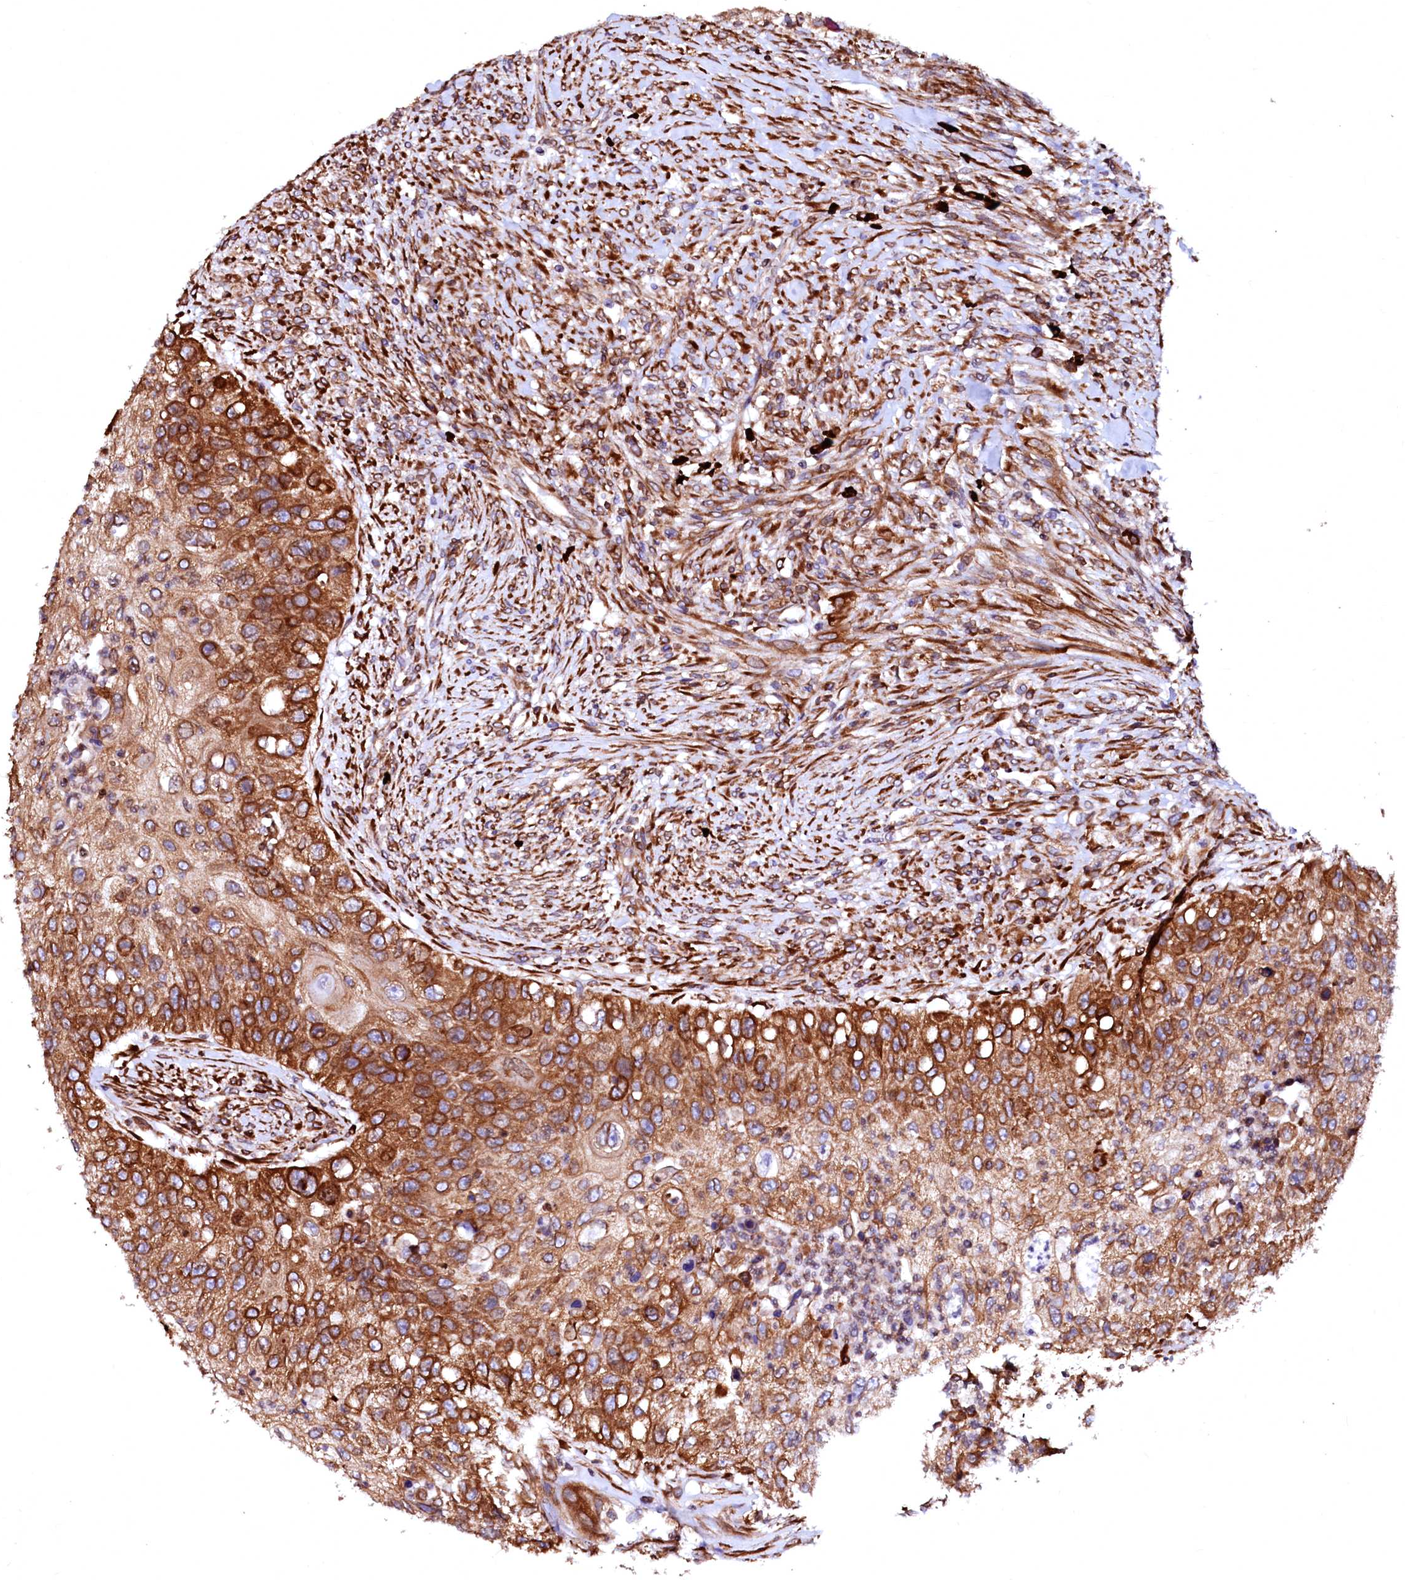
{"staining": {"intensity": "strong", "quantity": ">75%", "location": "cytoplasmic/membranous"}, "tissue": "urothelial cancer", "cell_type": "Tumor cells", "image_type": "cancer", "snomed": [{"axis": "morphology", "description": "Urothelial carcinoma, High grade"}, {"axis": "topography", "description": "Urinary bladder"}], "caption": "Protein expression analysis of human urothelial cancer reveals strong cytoplasmic/membranous positivity in approximately >75% of tumor cells.", "gene": "DERL1", "patient": {"sex": "female", "age": 60}}